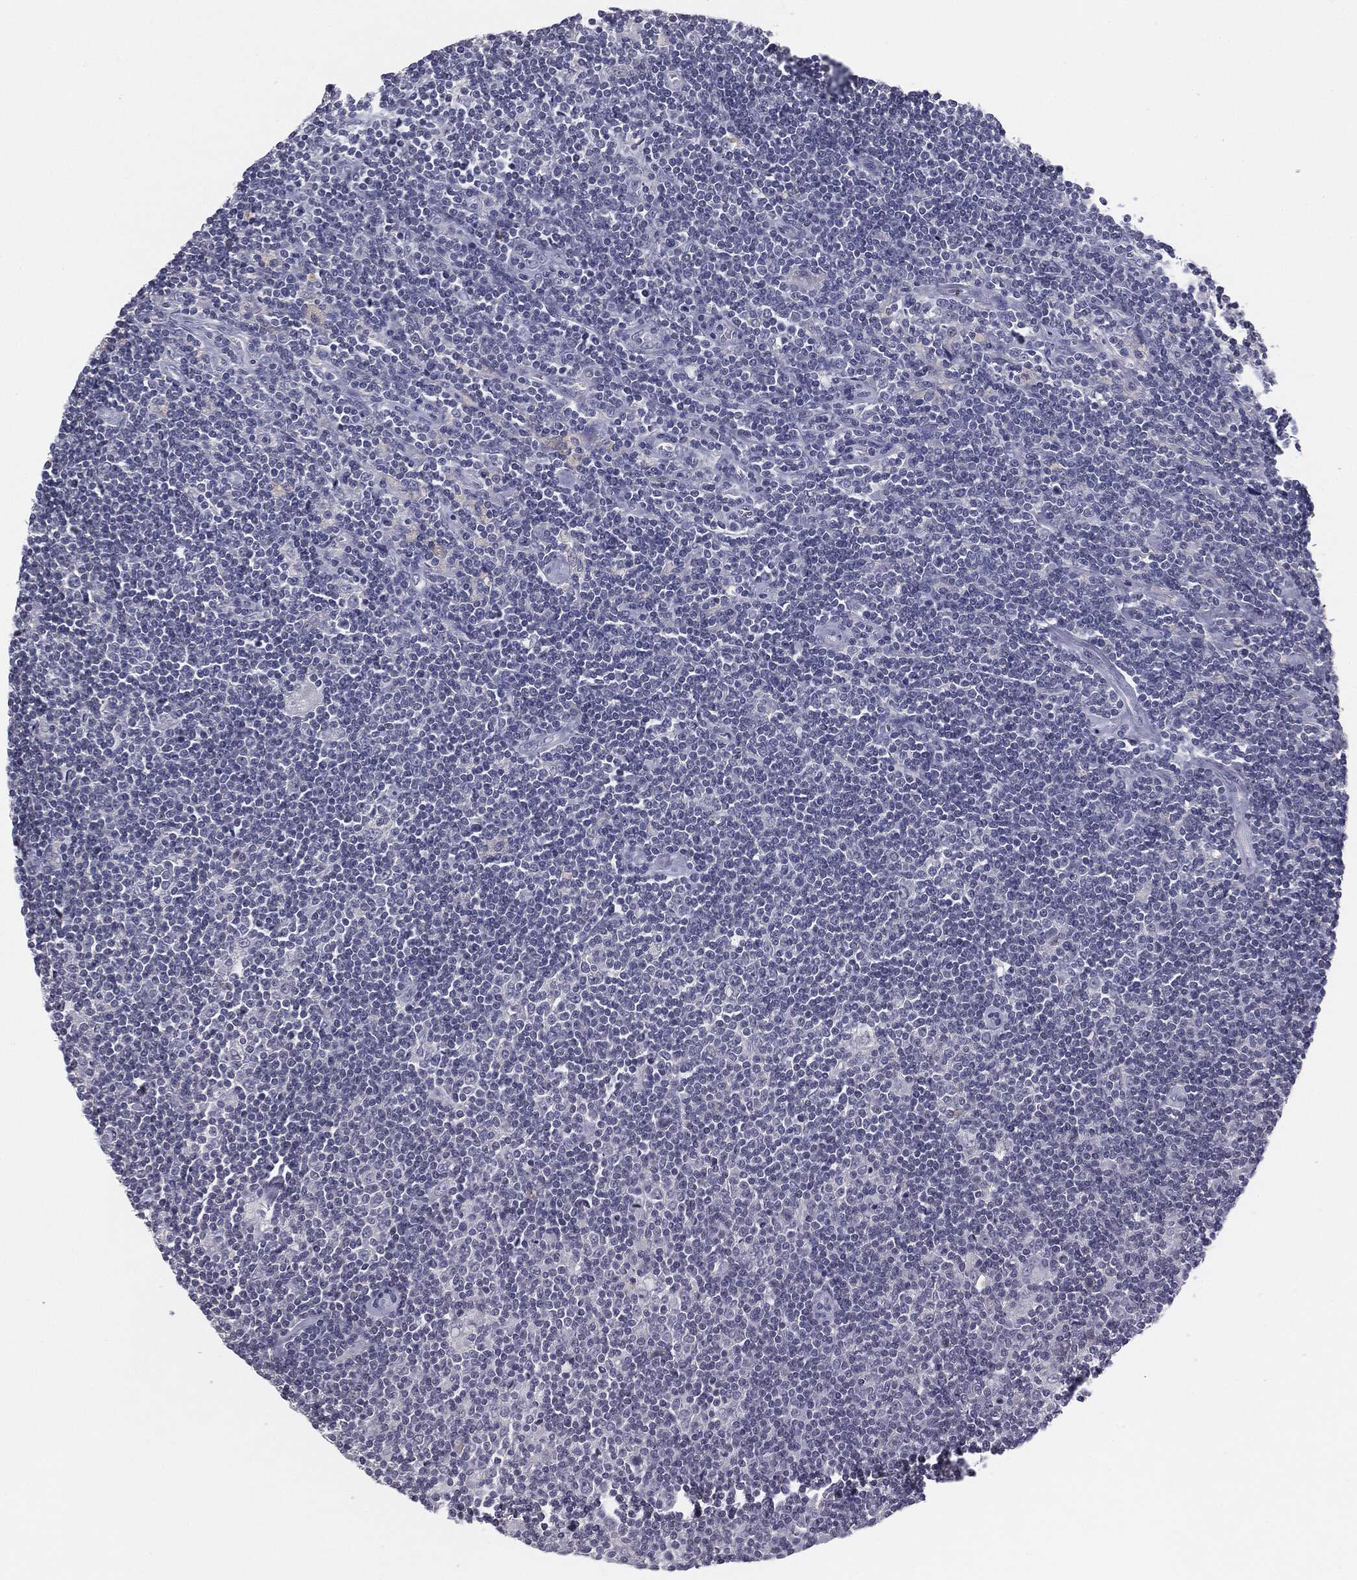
{"staining": {"intensity": "negative", "quantity": "none", "location": "none"}, "tissue": "lymphoma", "cell_type": "Tumor cells", "image_type": "cancer", "snomed": [{"axis": "morphology", "description": "Hodgkin's disease, NOS"}, {"axis": "topography", "description": "Lymph node"}], "caption": "Immunohistochemistry of Hodgkin's disease displays no positivity in tumor cells. (DAB (3,3'-diaminobenzidine) immunohistochemistry visualized using brightfield microscopy, high magnification).", "gene": "MUC1", "patient": {"sex": "male", "age": 40}}